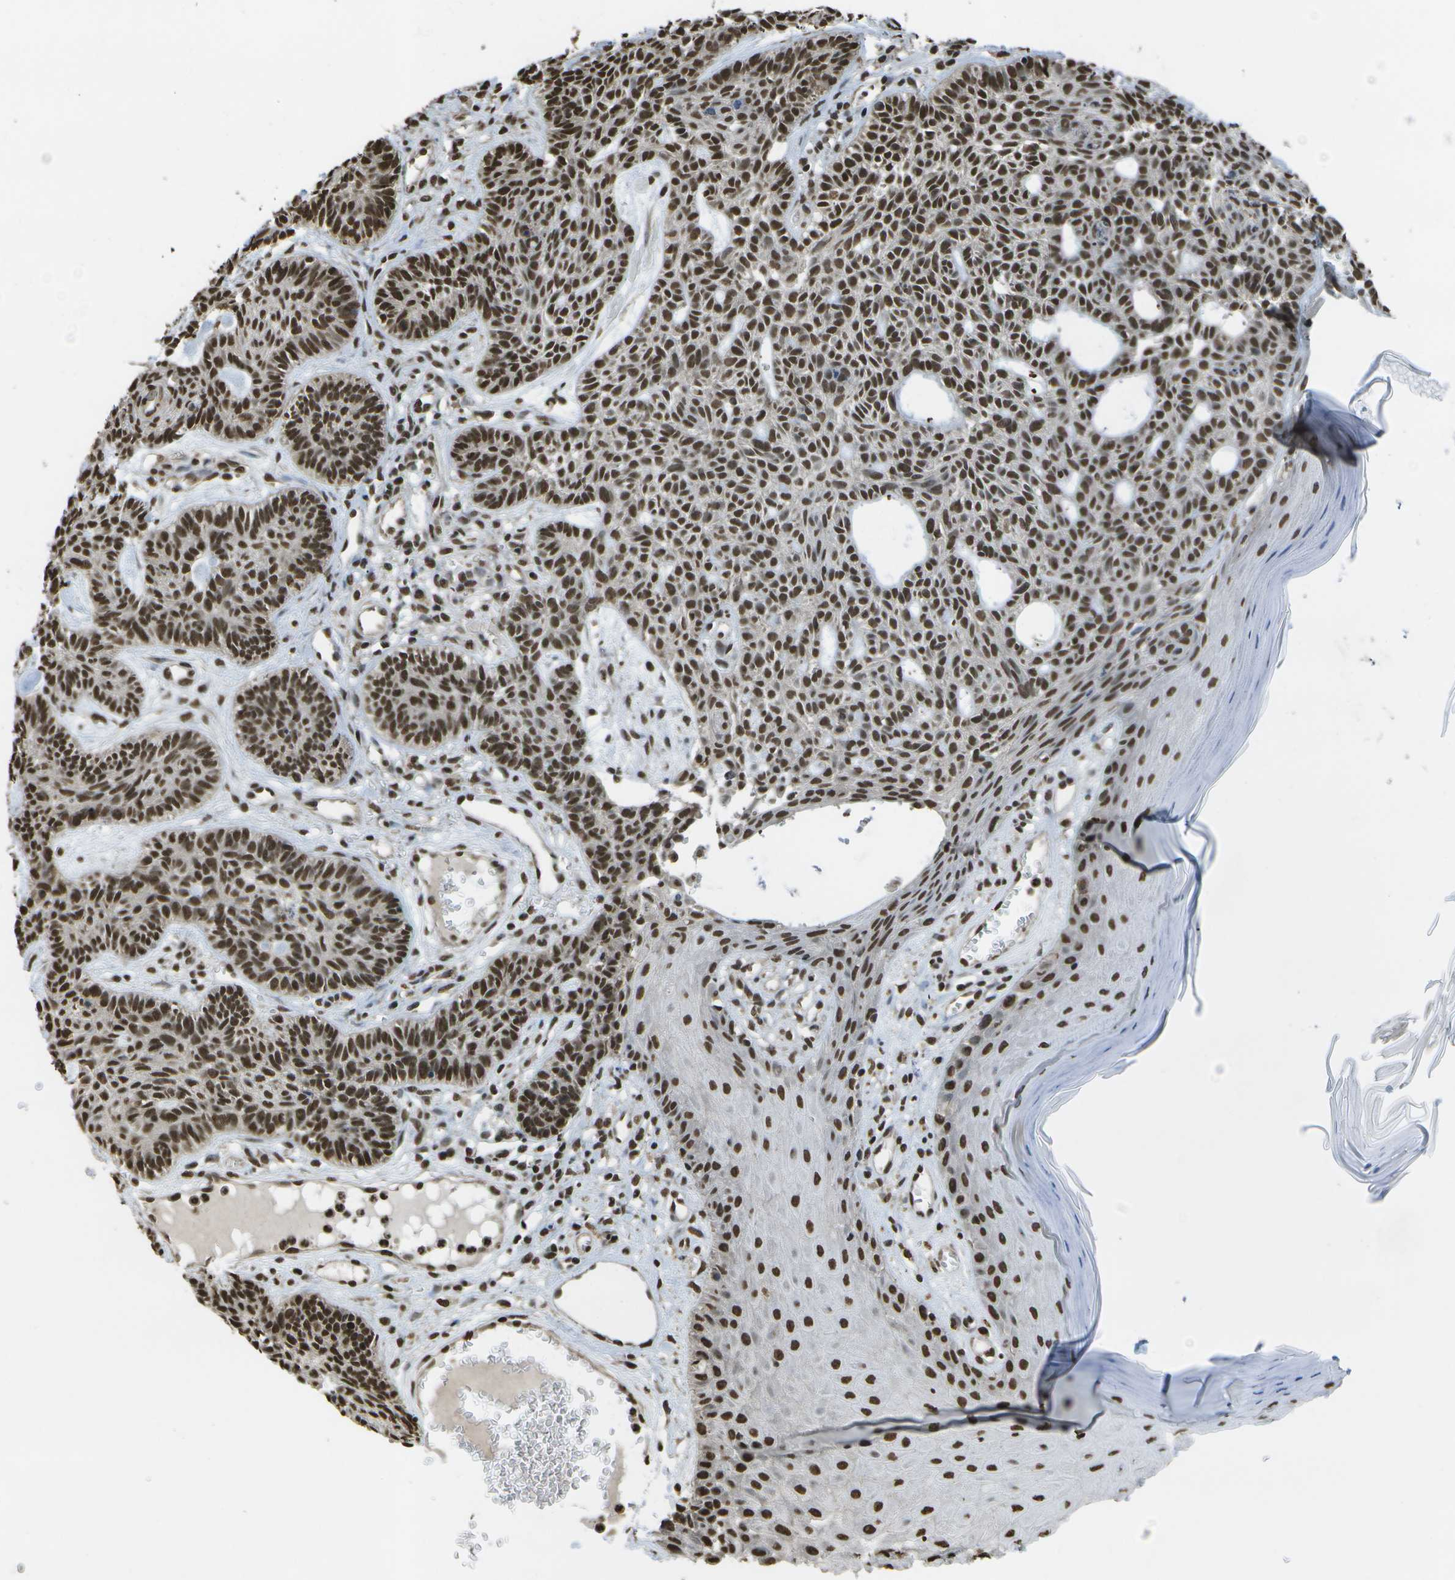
{"staining": {"intensity": "strong", "quantity": ">75%", "location": "nuclear"}, "tissue": "skin cancer", "cell_type": "Tumor cells", "image_type": "cancer", "snomed": [{"axis": "morphology", "description": "Basal cell carcinoma"}, {"axis": "topography", "description": "Skin"}], "caption": "A brown stain labels strong nuclear expression of a protein in skin cancer tumor cells.", "gene": "SPEN", "patient": {"sex": "male", "age": 67}}